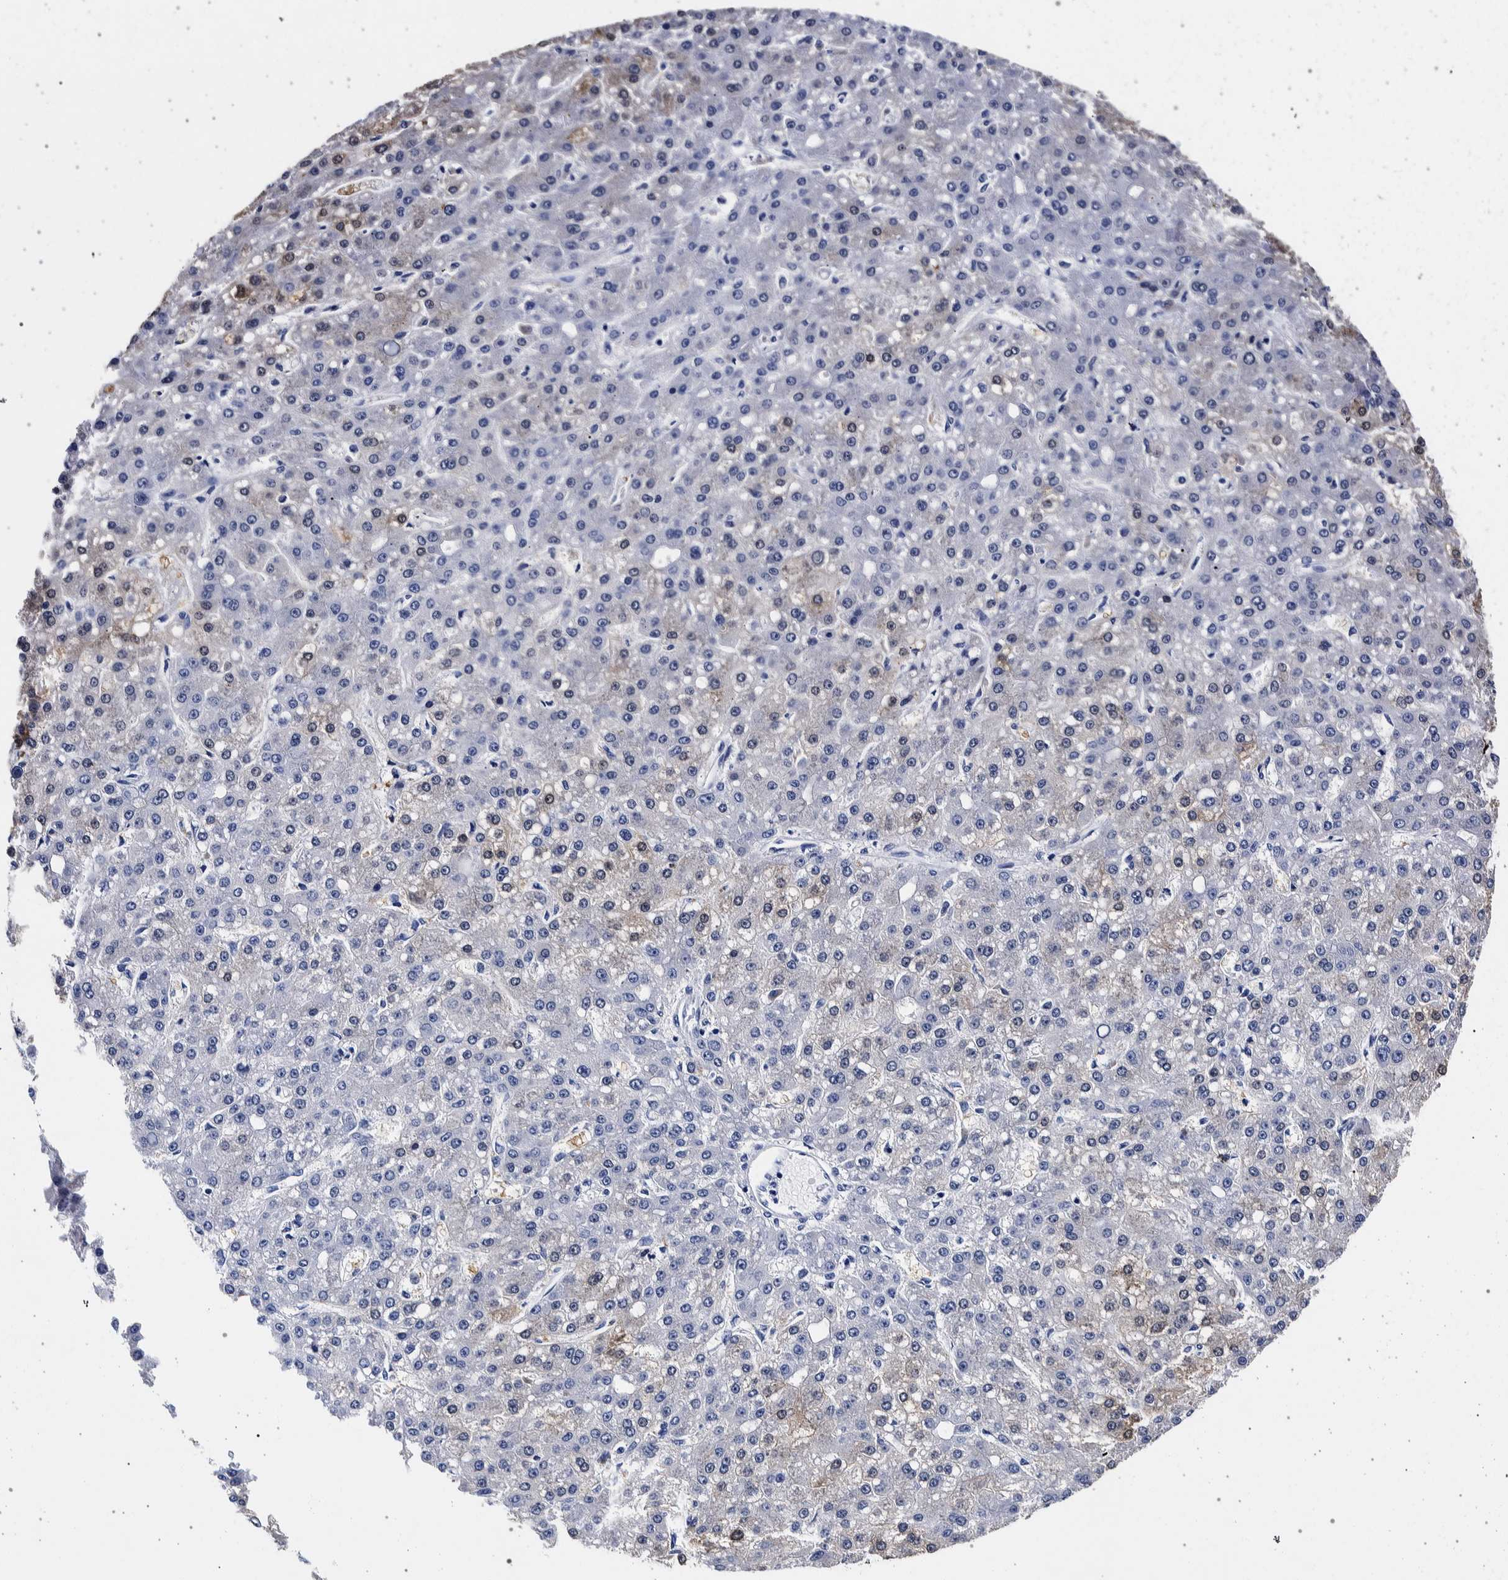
{"staining": {"intensity": "moderate", "quantity": "<25%", "location": "cytoplasmic/membranous,nuclear"}, "tissue": "liver cancer", "cell_type": "Tumor cells", "image_type": "cancer", "snomed": [{"axis": "morphology", "description": "Carcinoma, Hepatocellular, NOS"}, {"axis": "topography", "description": "Liver"}], "caption": "Liver cancer stained with a protein marker shows moderate staining in tumor cells.", "gene": "NIBAN2", "patient": {"sex": "male", "age": 67}}